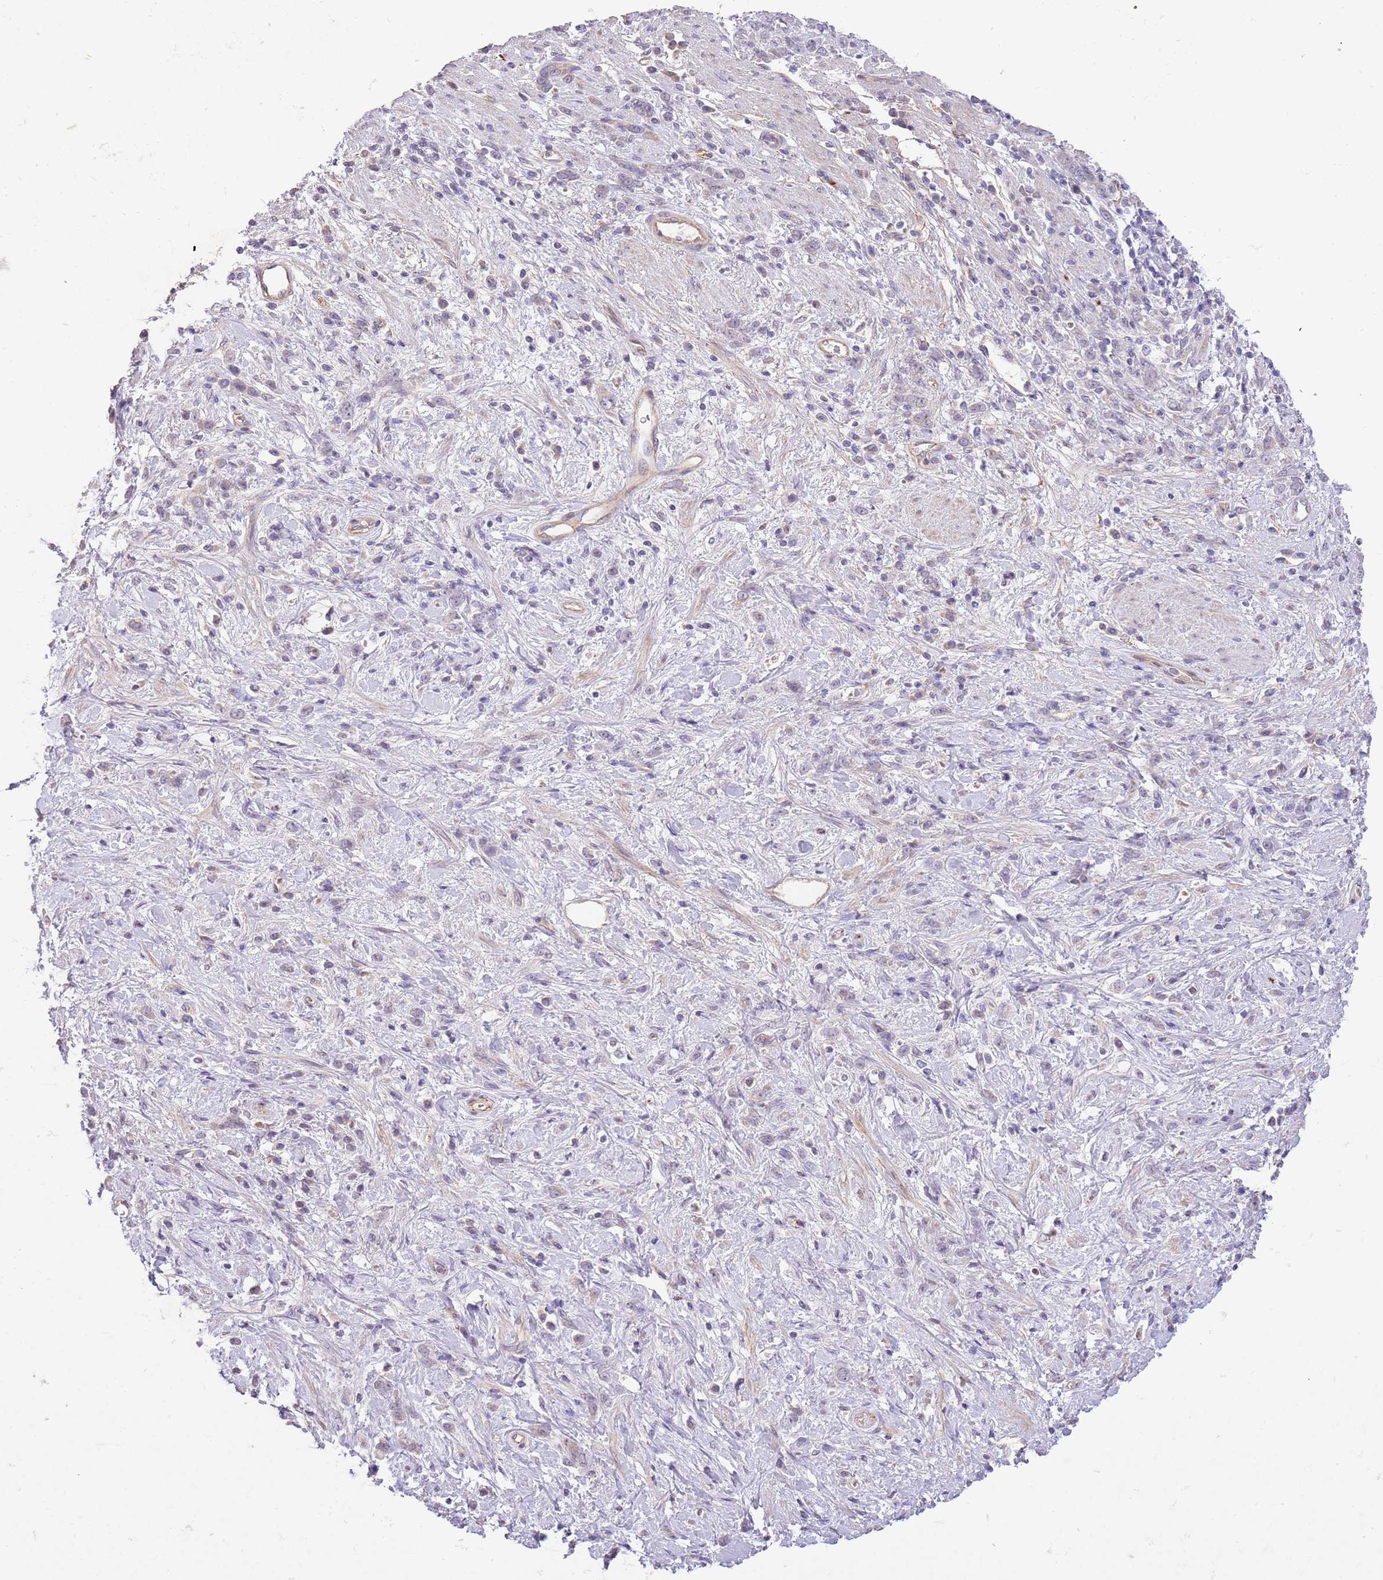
{"staining": {"intensity": "negative", "quantity": "none", "location": "none"}, "tissue": "stomach cancer", "cell_type": "Tumor cells", "image_type": "cancer", "snomed": [{"axis": "morphology", "description": "Adenocarcinoma, NOS"}, {"axis": "topography", "description": "Stomach"}], "caption": "Human adenocarcinoma (stomach) stained for a protein using IHC demonstrates no expression in tumor cells.", "gene": "ZNF658", "patient": {"sex": "female", "age": 60}}